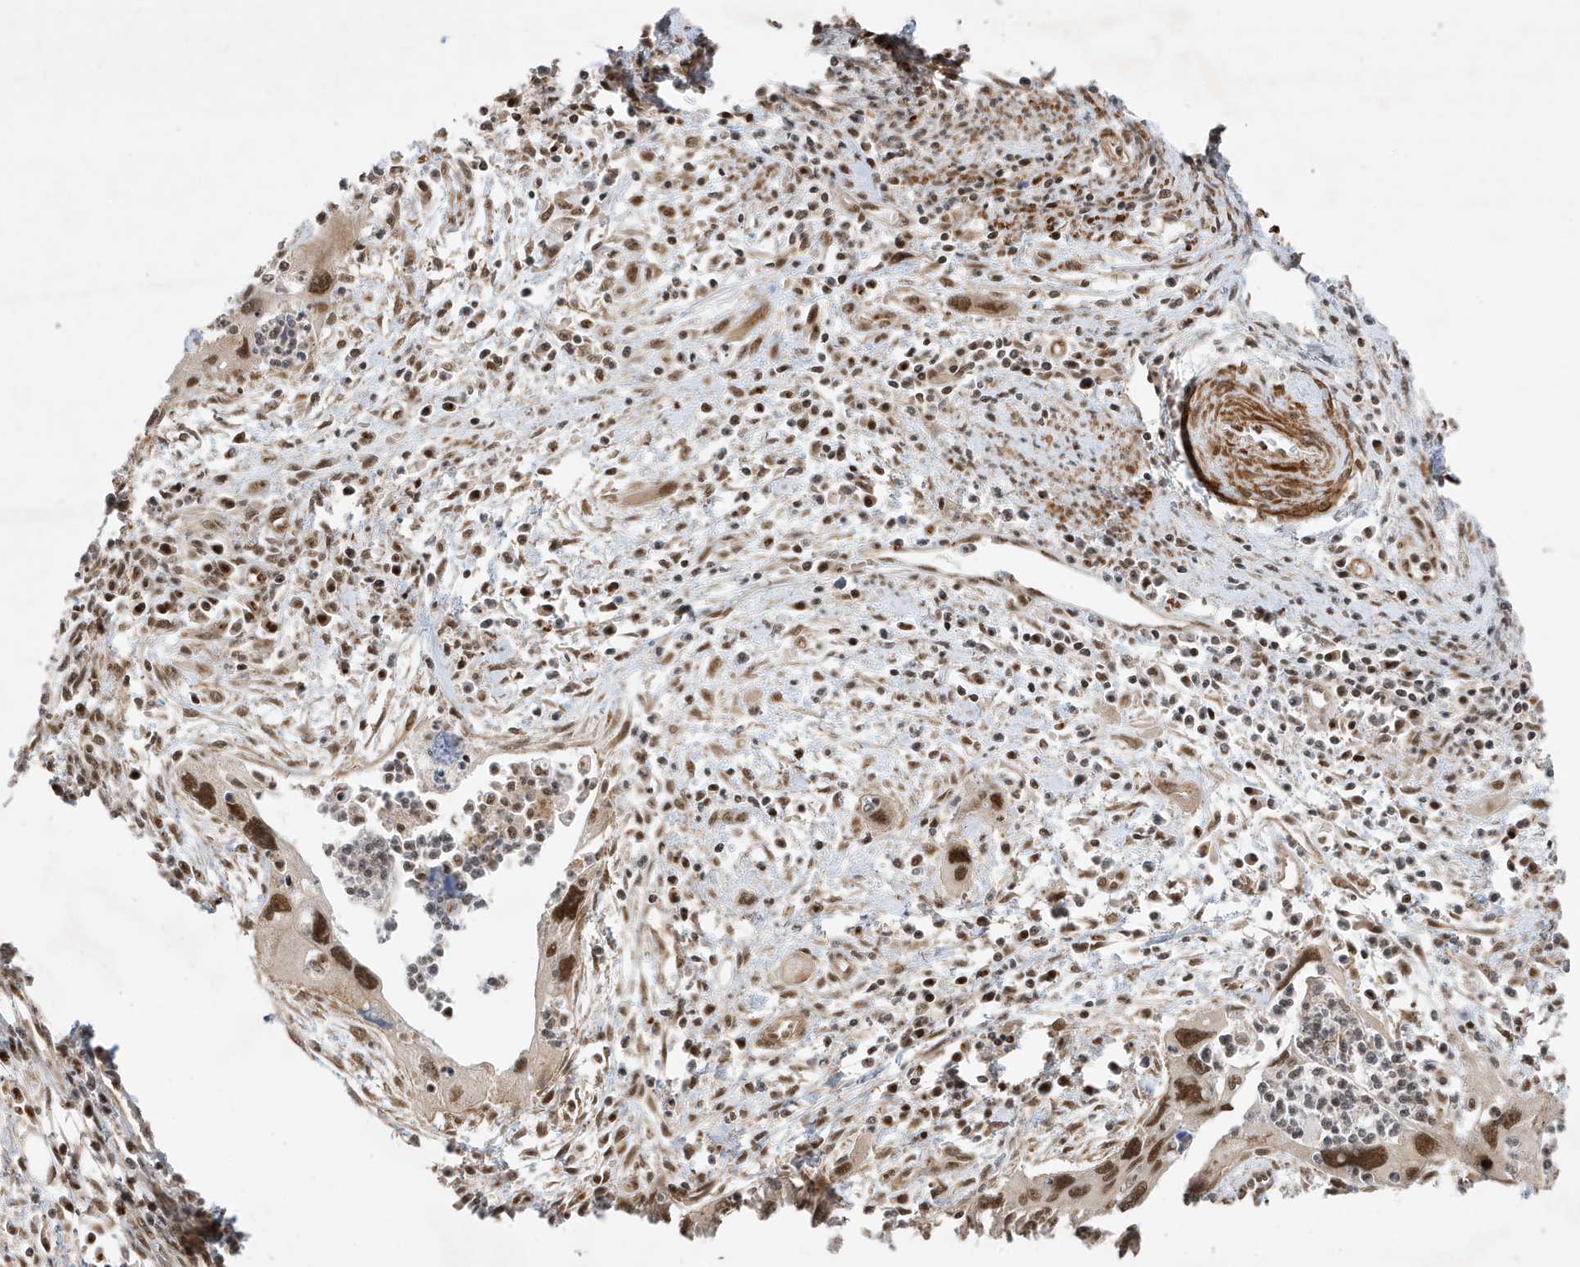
{"staining": {"intensity": "moderate", "quantity": ">75%", "location": "nuclear"}, "tissue": "cervical cancer", "cell_type": "Tumor cells", "image_type": "cancer", "snomed": [{"axis": "morphology", "description": "Squamous cell carcinoma, NOS"}, {"axis": "topography", "description": "Cervix"}], "caption": "The immunohistochemical stain highlights moderate nuclear positivity in tumor cells of cervical cancer (squamous cell carcinoma) tissue.", "gene": "MAST3", "patient": {"sex": "female", "age": 55}}